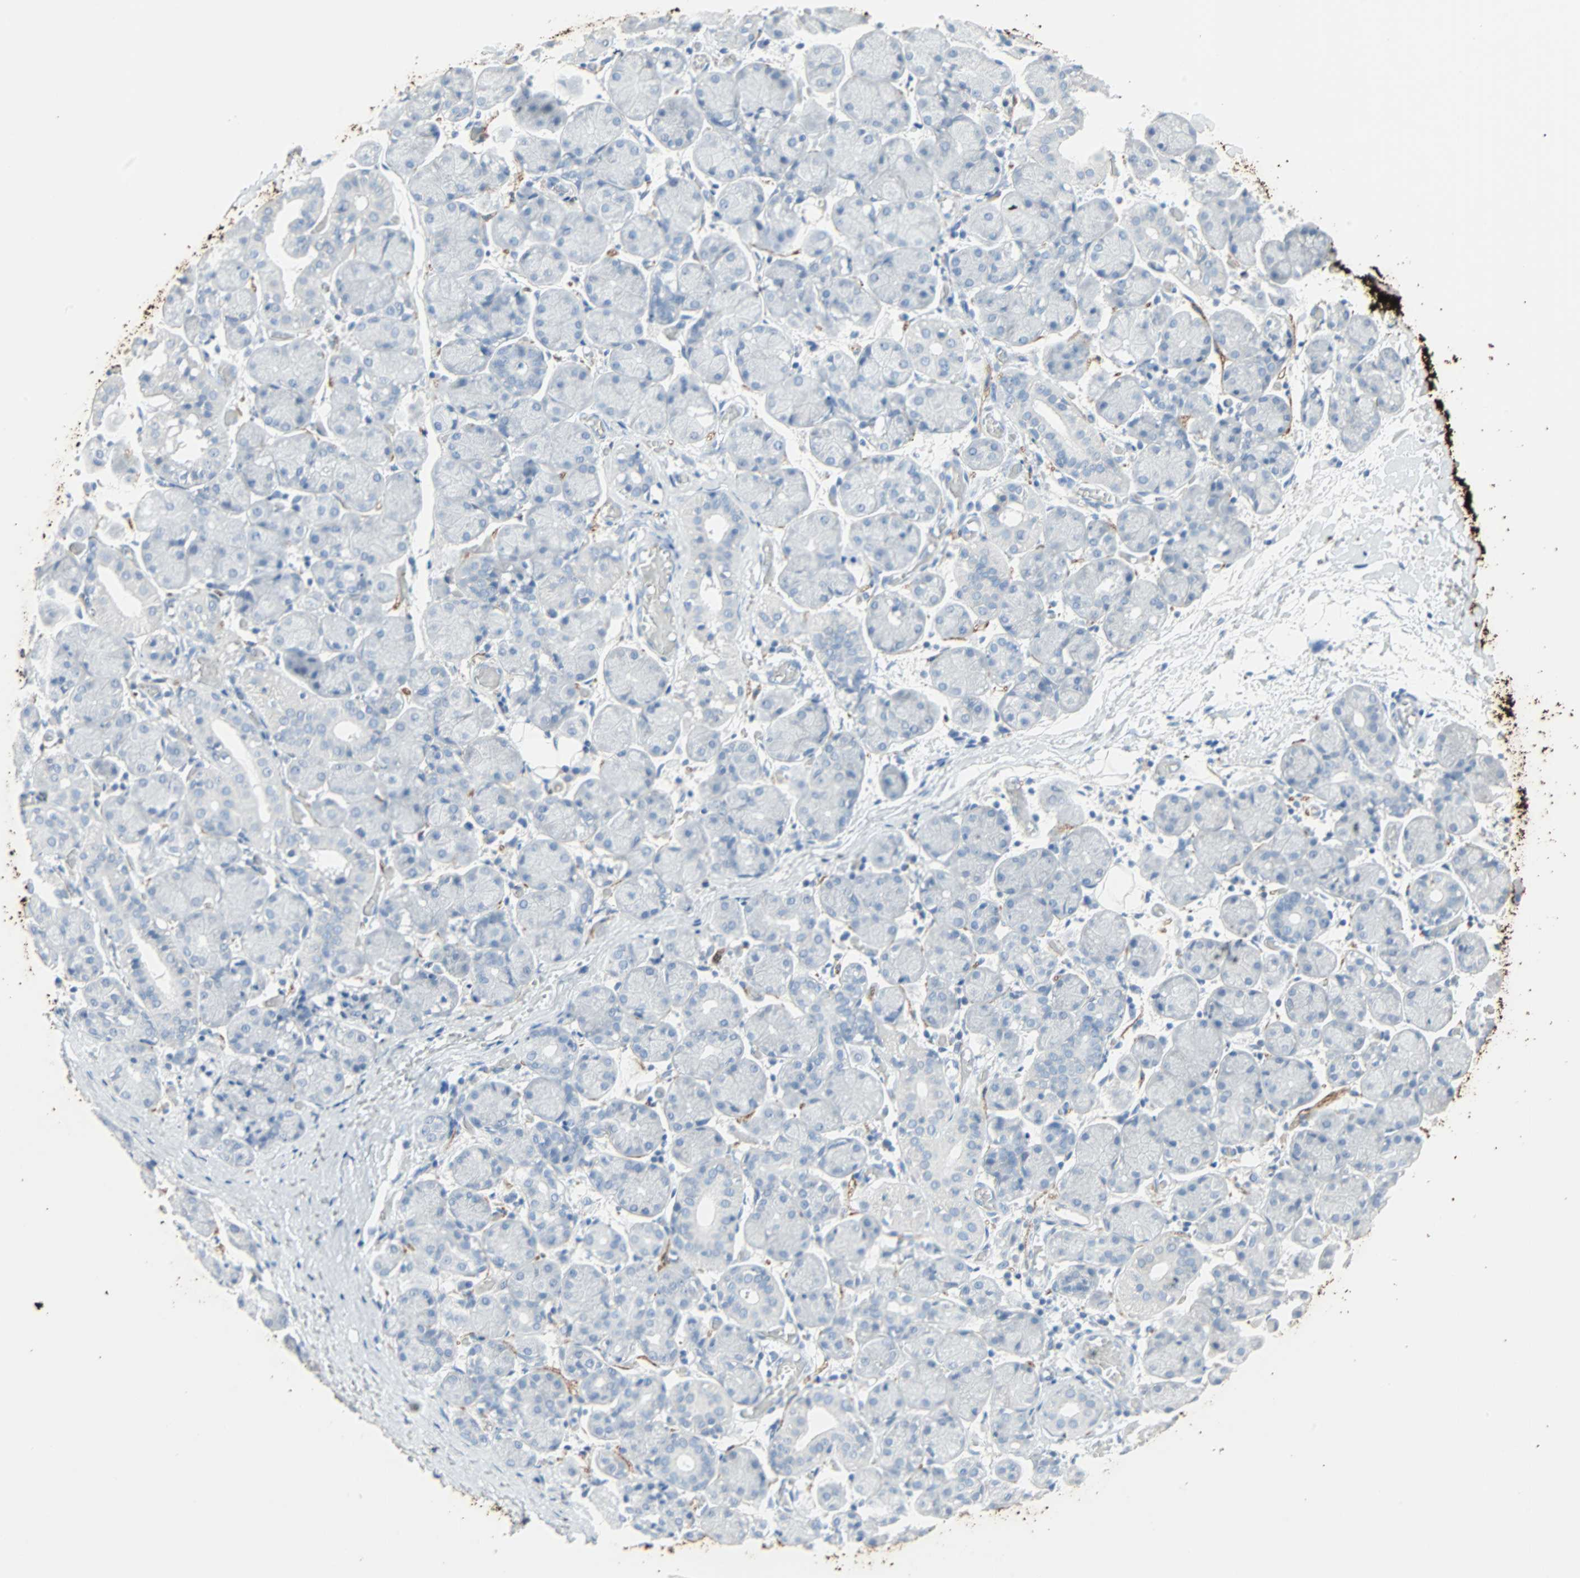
{"staining": {"intensity": "negative", "quantity": "none", "location": "none"}, "tissue": "salivary gland", "cell_type": "Glandular cells", "image_type": "normal", "snomed": [{"axis": "morphology", "description": "Normal tissue, NOS"}, {"axis": "topography", "description": "Salivary gland"}], "caption": "Glandular cells show no significant protein expression in benign salivary gland.", "gene": "STX1A", "patient": {"sex": "female", "age": 24}}